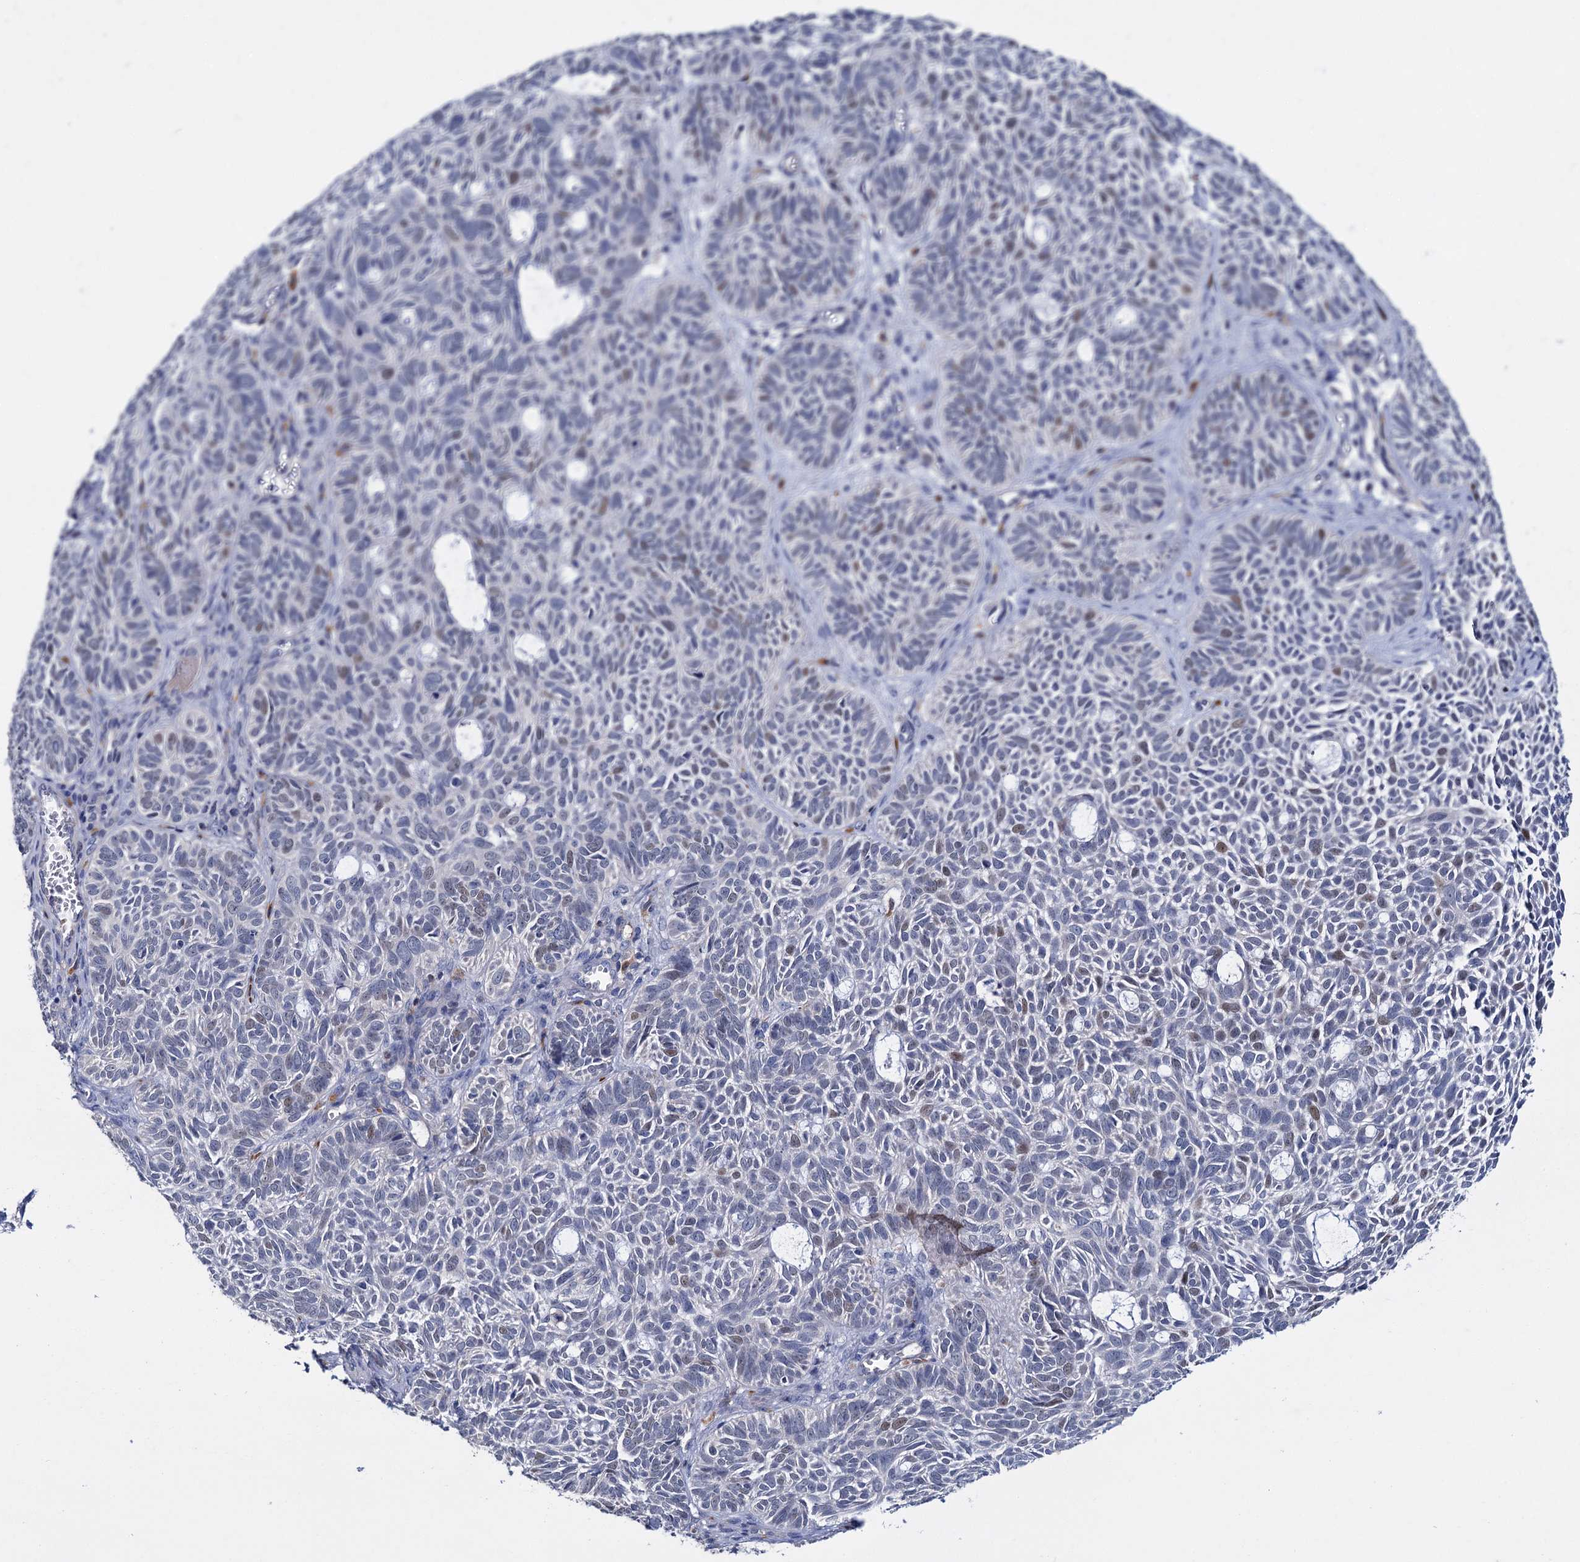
{"staining": {"intensity": "weak", "quantity": "<25%", "location": "nuclear"}, "tissue": "skin cancer", "cell_type": "Tumor cells", "image_type": "cancer", "snomed": [{"axis": "morphology", "description": "Basal cell carcinoma"}, {"axis": "topography", "description": "Skin"}], "caption": "DAB immunohistochemical staining of basal cell carcinoma (skin) demonstrates no significant expression in tumor cells.", "gene": "FAM111B", "patient": {"sex": "male", "age": 69}}